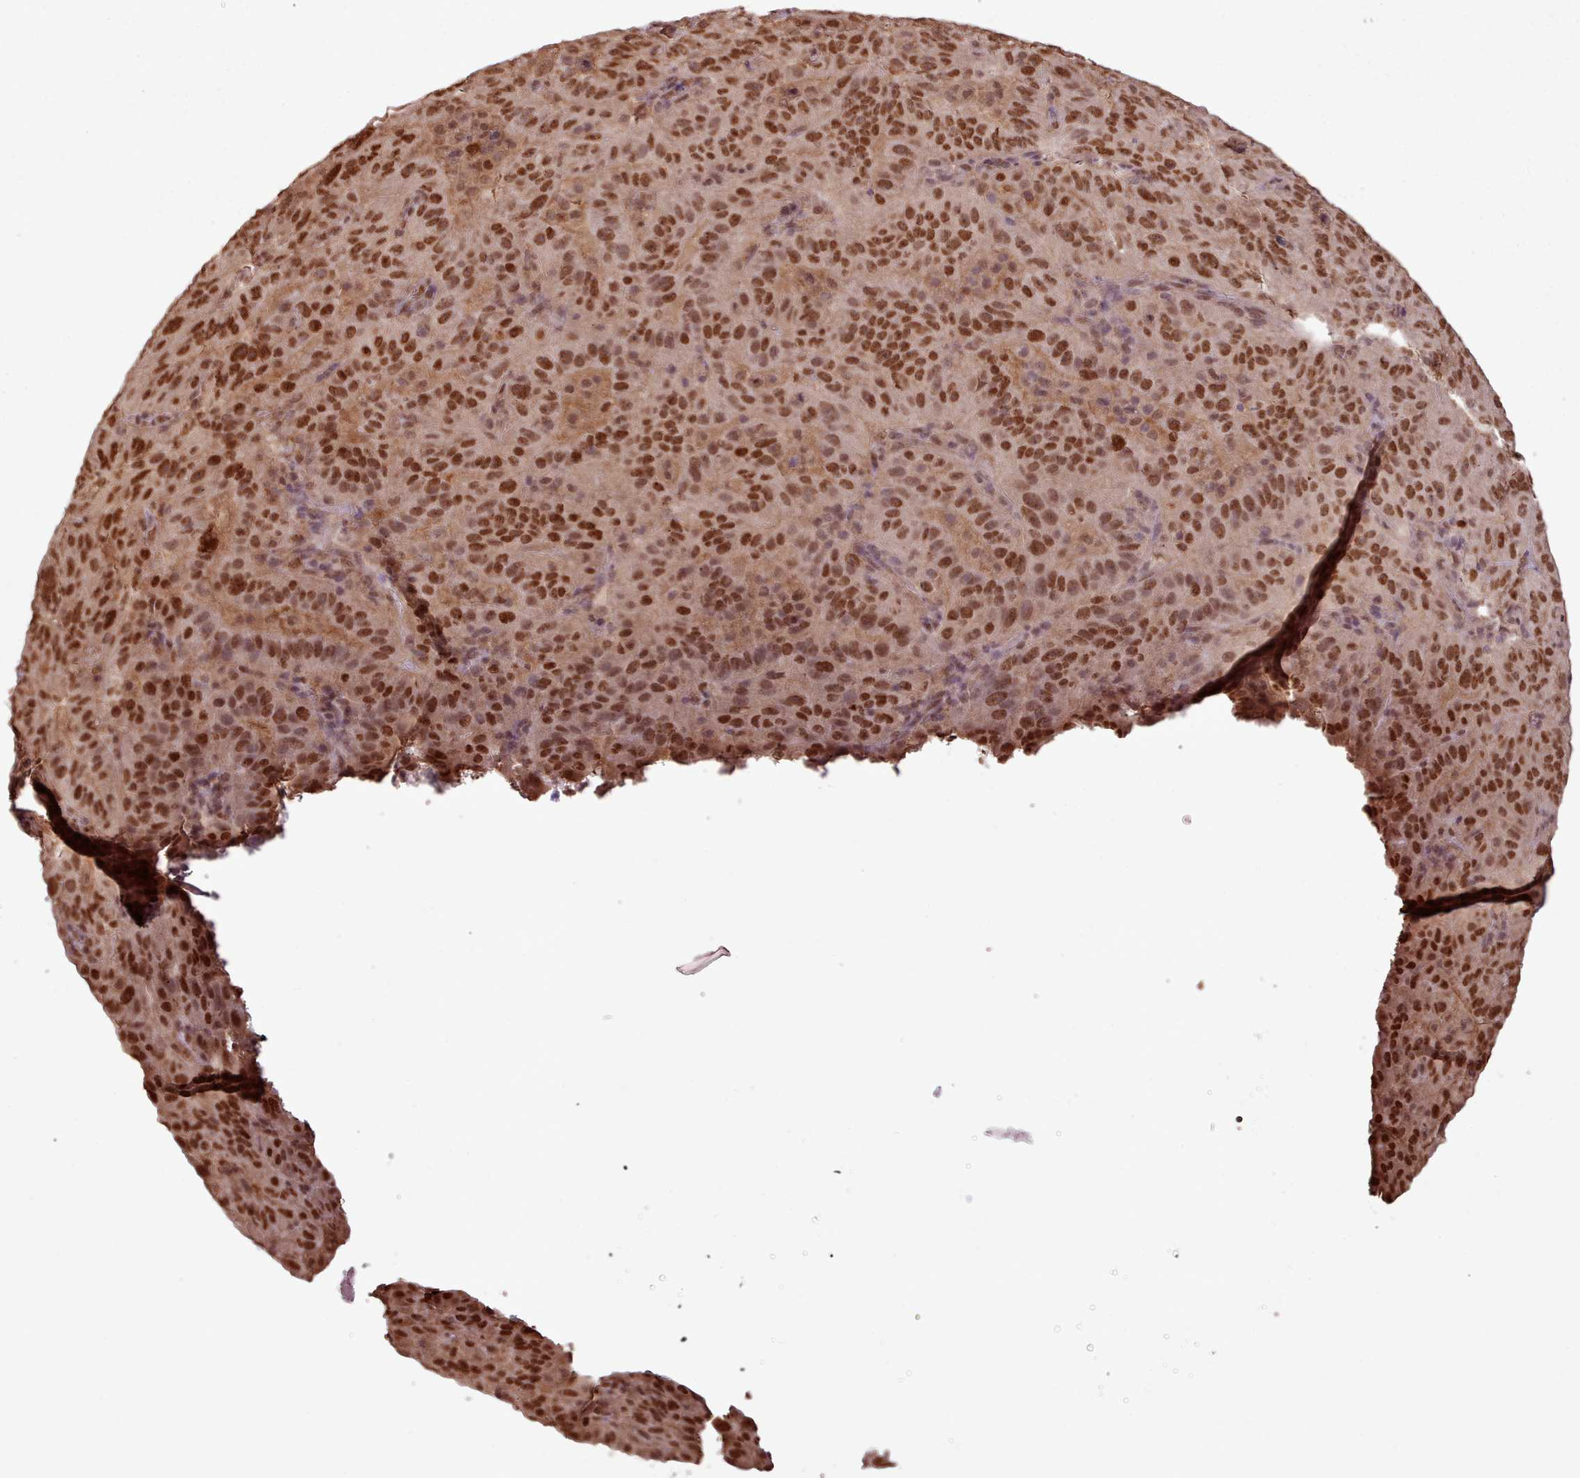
{"staining": {"intensity": "strong", "quantity": ">75%", "location": "nuclear"}, "tissue": "pancreatic cancer", "cell_type": "Tumor cells", "image_type": "cancer", "snomed": [{"axis": "morphology", "description": "Adenocarcinoma, NOS"}, {"axis": "topography", "description": "Pancreas"}], "caption": "A high amount of strong nuclear expression is appreciated in about >75% of tumor cells in pancreatic cancer (adenocarcinoma) tissue.", "gene": "RPS27A", "patient": {"sex": "male", "age": 63}}